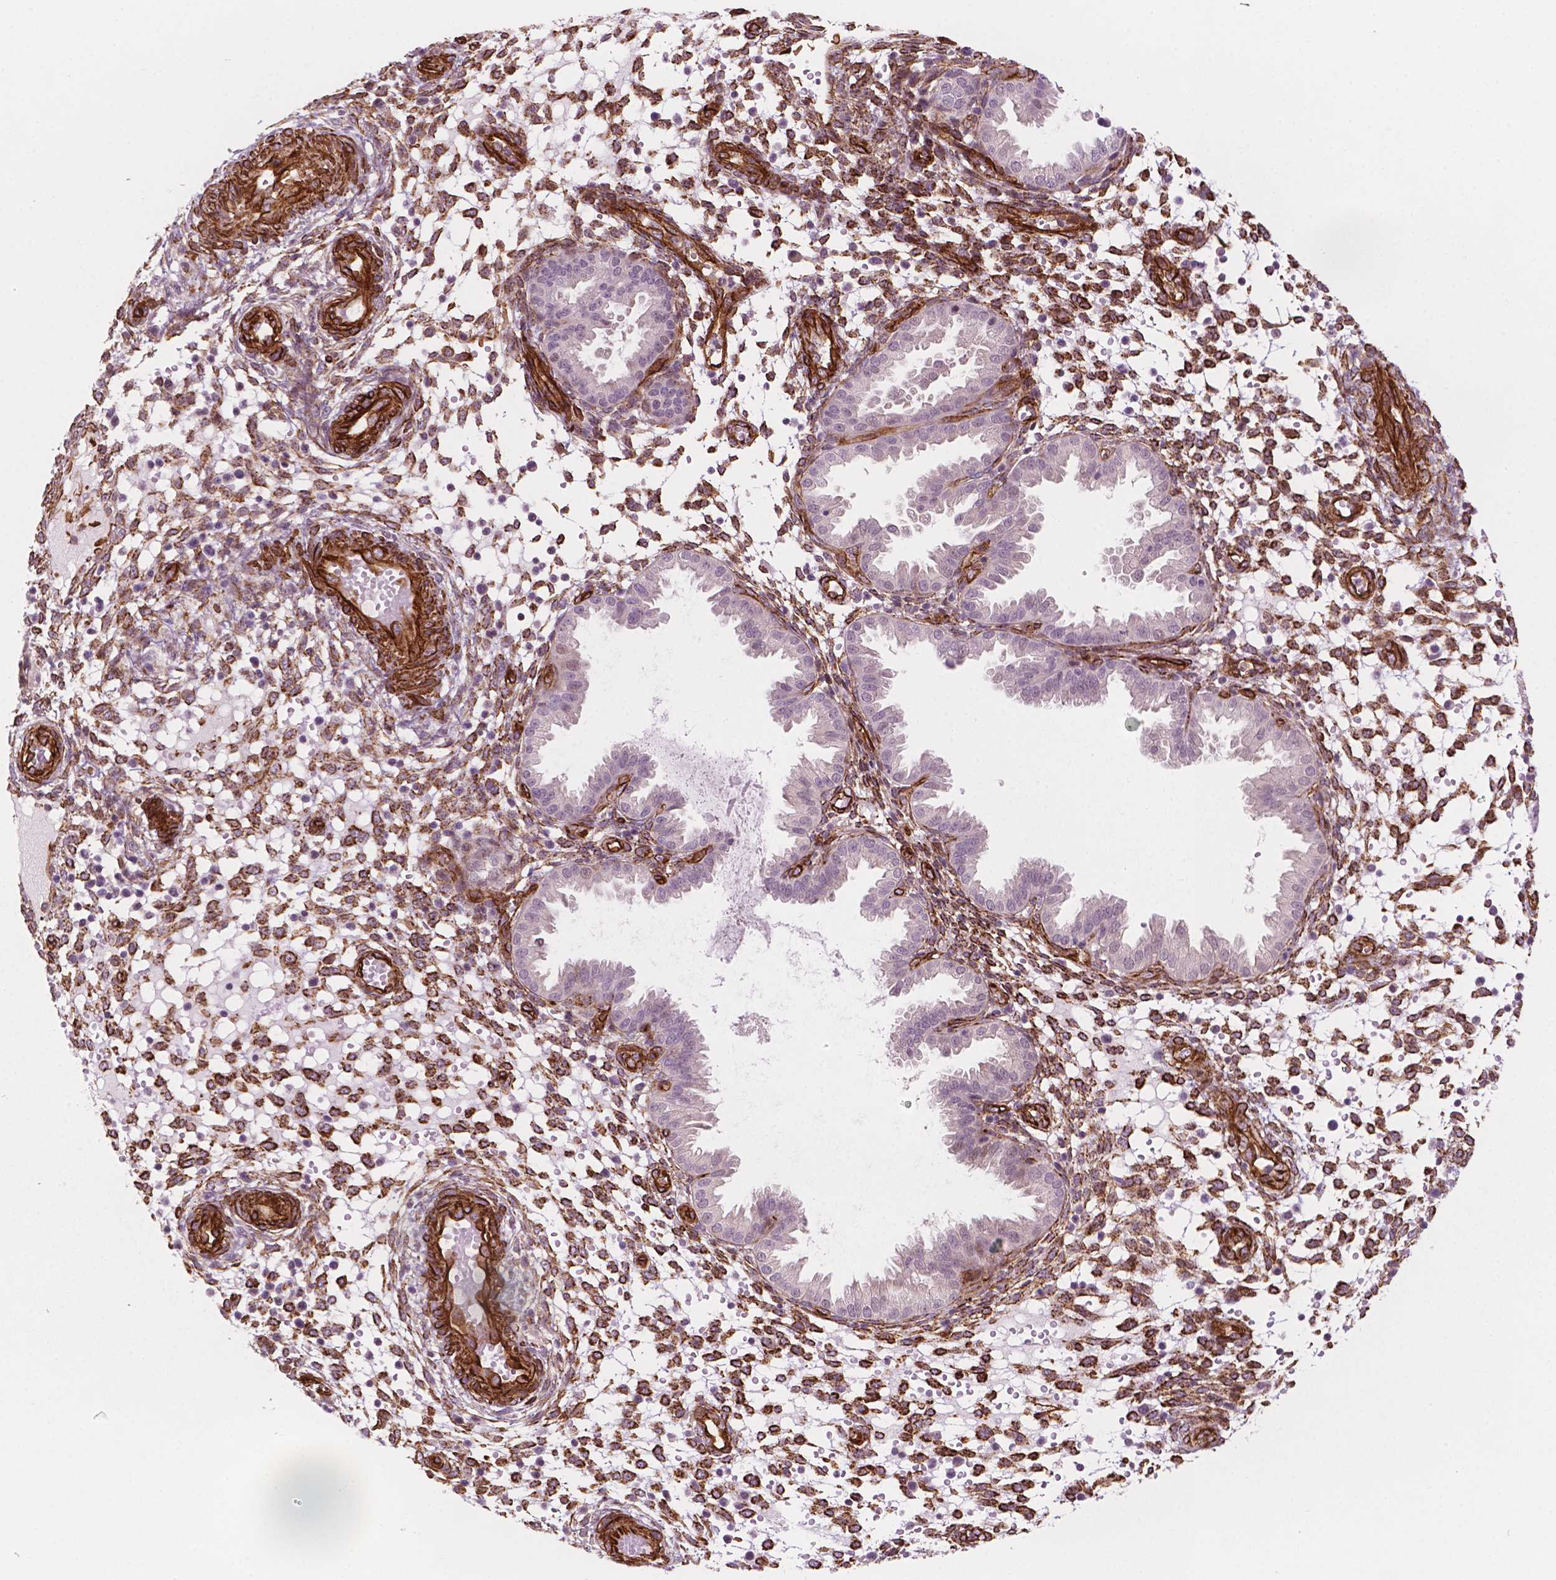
{"staining": {"intensity": "strong", "quantity": "25%-75%", "location": "cytoplasmic/membranous"}, "tissue": "endometrium", "cell_type": "Cells in endometrial stroma", "image_type": "normal", "snomed": [{"axis": "morphology", "description": "Normal tissue, NOS"}, {"axis": "topography", "description": "Endometrium"}], "caption": "High-power microscopy captured an immunohistochemistry (IHC) micrograph of benign endometrium, revealing strong cytoplasmic/membranous positivity in approximately 25%-75% of cells in endometrial stroma.", "gene": "EGFL8", "patient": {"sex": "female", "age": 33}}